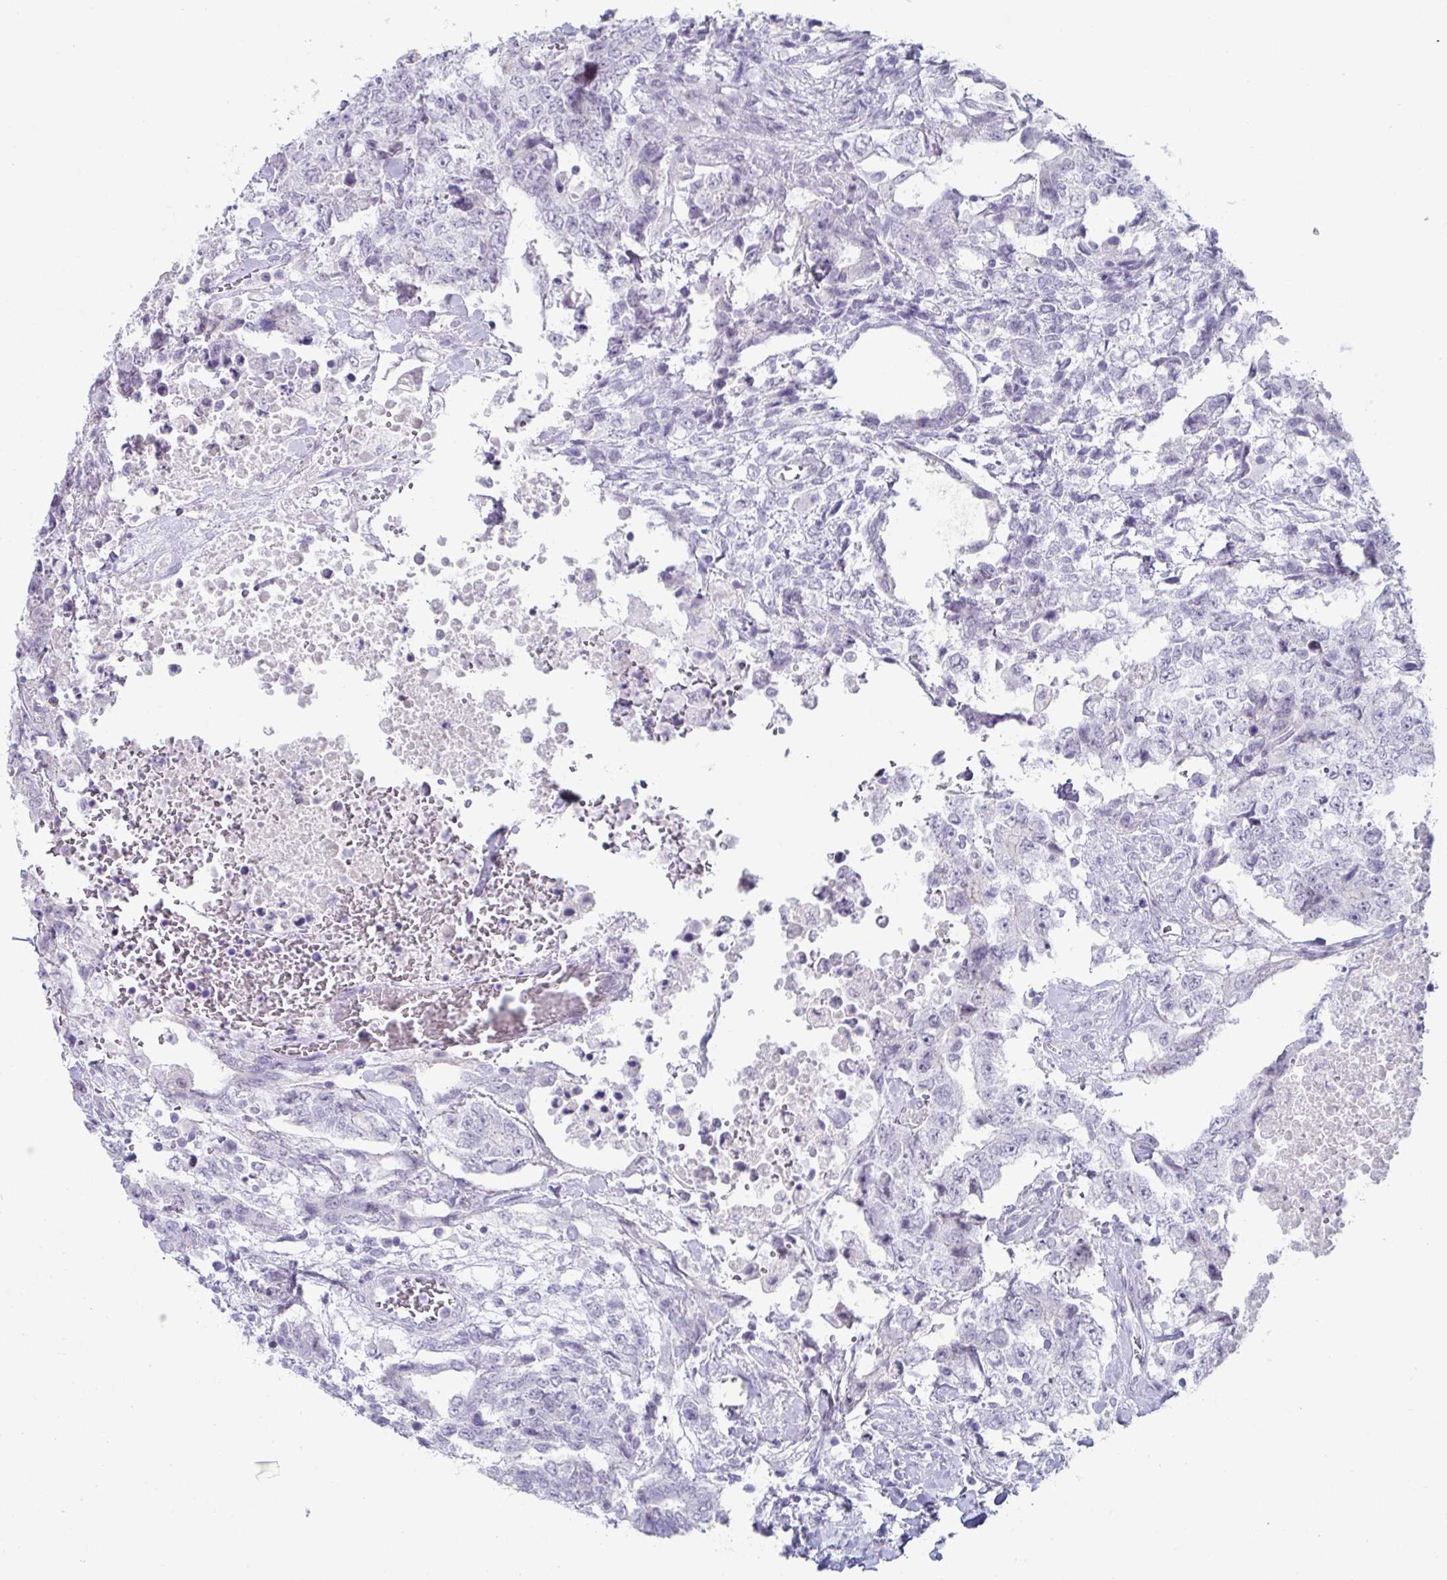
{"staining": {"intensity": "negative", "quantity": "none", "location": "none"}, "tissue": "testis cancer", "cell_type": "Tumor cells", "image_type": "cancer", "snomed": [{"axis": "morphology", "description": "Carcinoma, Embryonal, NOS"}, {"axis": "topography", "description": "Testis"}], "caption": "There is no significant expression in tumor cells of testis cancer (embryonal carcinoma). Brightfield microscopy of immunohistochemistry (IHC) stained with DAB (3,3'-diaminobenzidine) (brown) and hematoxylin (blue), captured at high magnification.", "gene": "VSIG10L", "patient": {"sex": "male", "age": 24}}